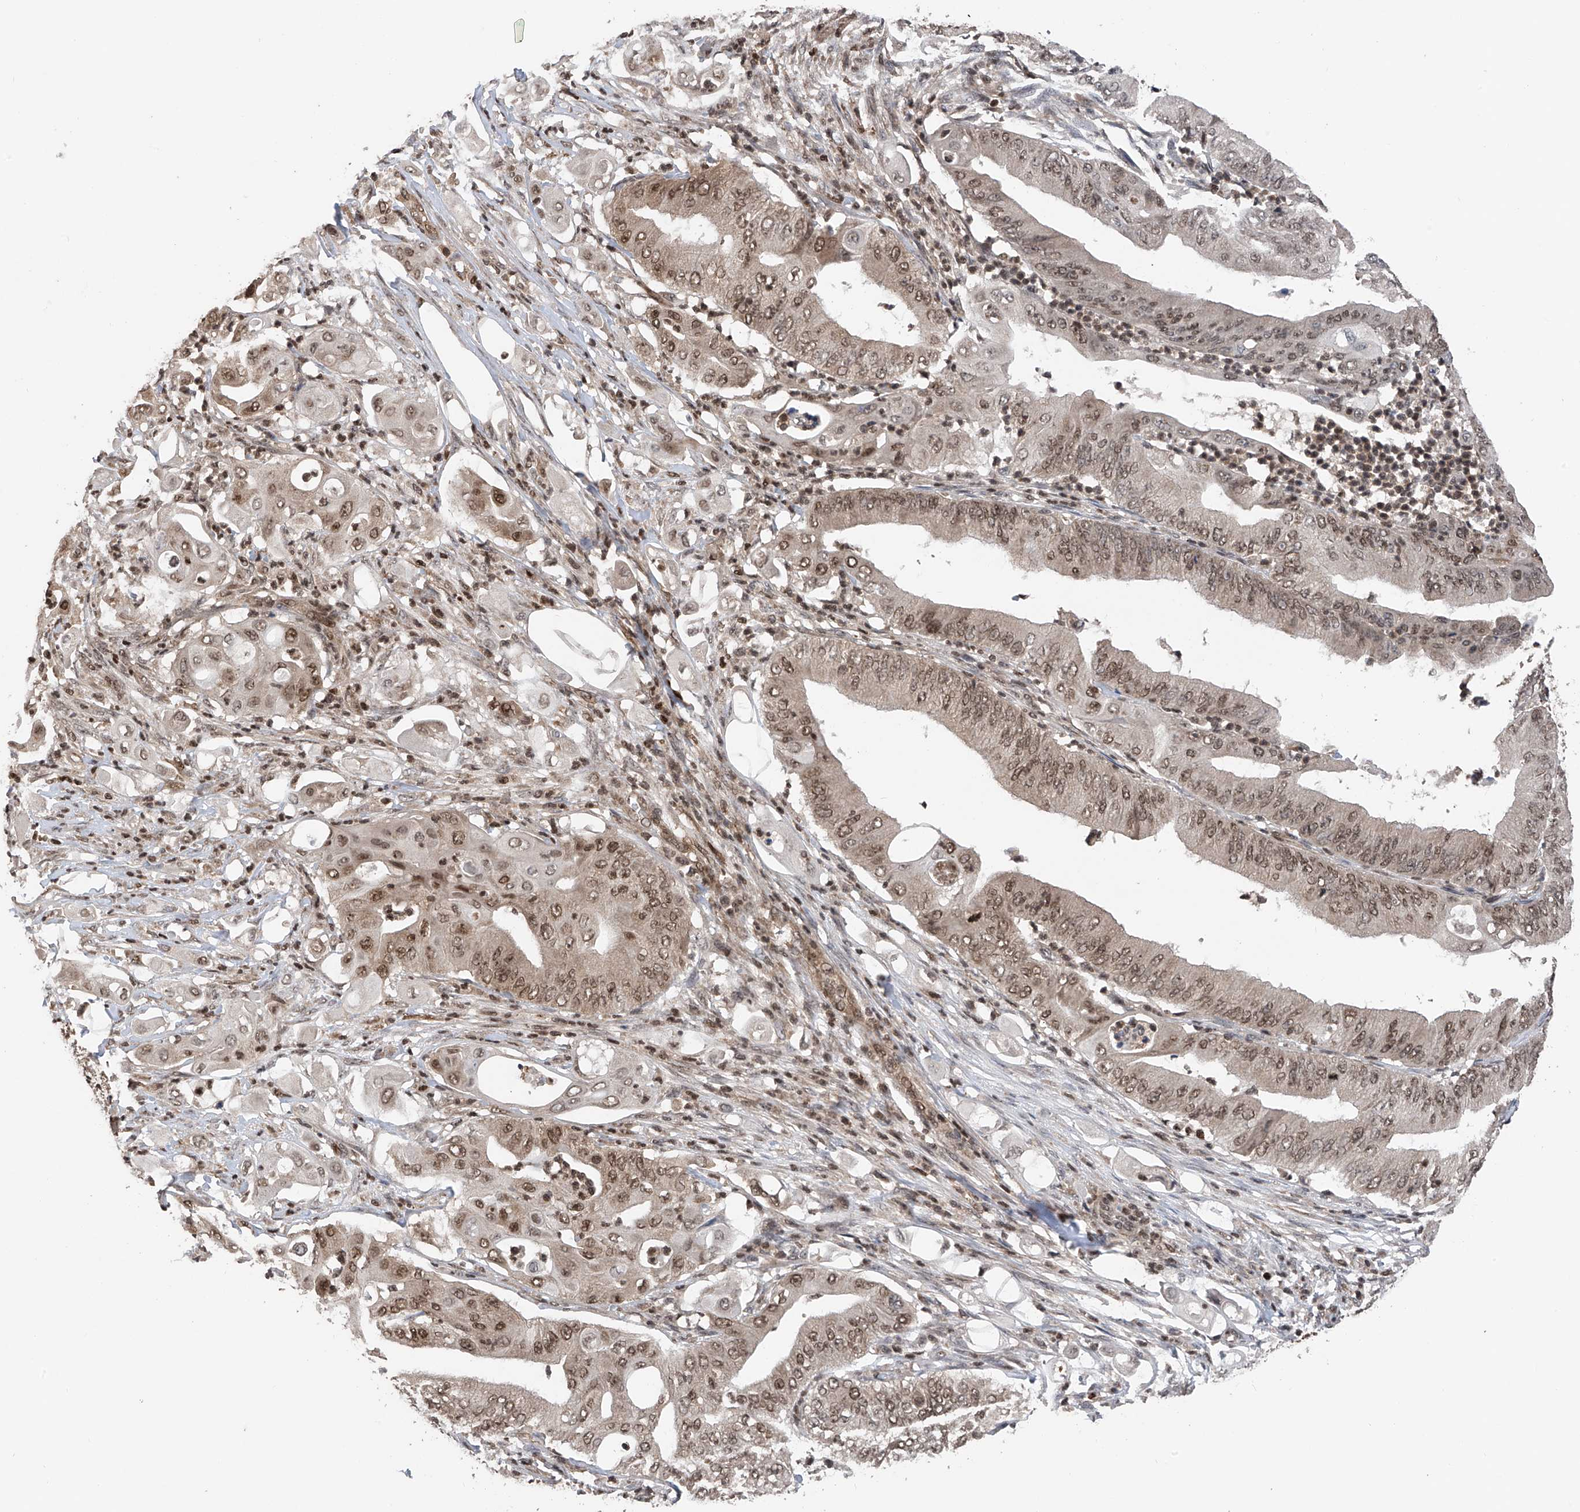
{"staining": {"intensity": "moderate", "quantity": ">75%", "location": "nuclear"}, "tissue": "pancreatic cancer", "cell_type": "Tumor cells", "image_type": "cancer", "snomed": [{"axis": "morphology", "description": "Adenocarcinoma, NOS"}, {"axis": "topography", "description": "Pancreas"}], "caption": "Adenocarcinoma (pancreatic) was stained to show a protein in brown. There is medium levels of moderate nuclear staining in about >75% of tumor cells. Nuclei are stained in blue.", "gene": "DNAJC9", "patient": {"sex": "female", "age": 77}}